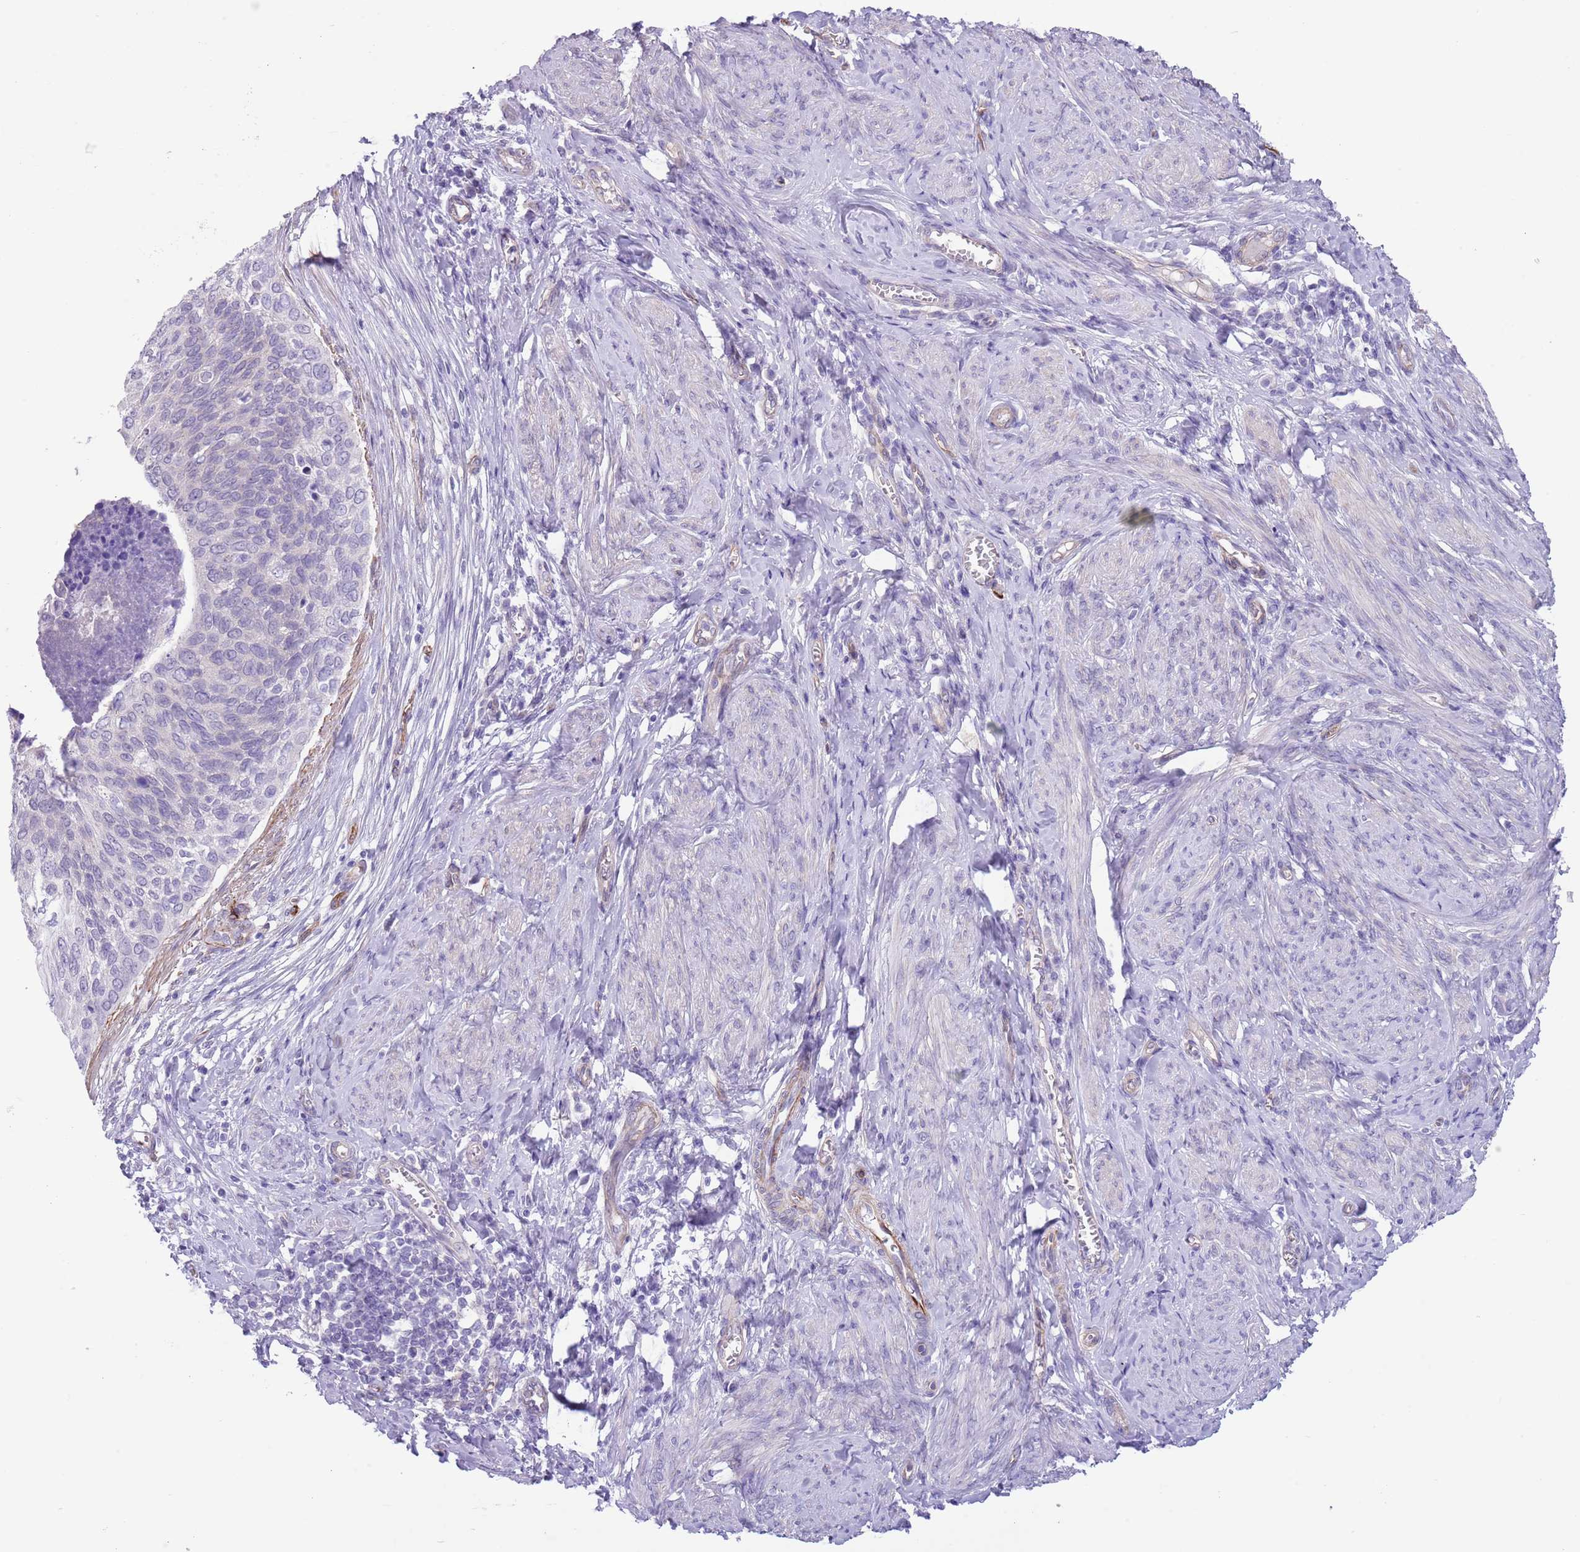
{"staining": {"intensity": "negative", "quantity": "none", "location": "none"}, "tissue": "cervical cancer", "cell_type": "Tumor cells", "image_type": "cancer", "snomed": [{"axis": "morphology", "description": "Squamous cell carcinoma, NOS"}, {"axis": "topography", "description": "Cervix"}], "caption": "DAB (3,3'-diaminobenzidine) immunohistochemical staining of cervical squamous cell carcinoma demonstrates no significant expression in tumor cells.", "gene": "TSGA13", "patient": {"sex": "female", "age": 80}}